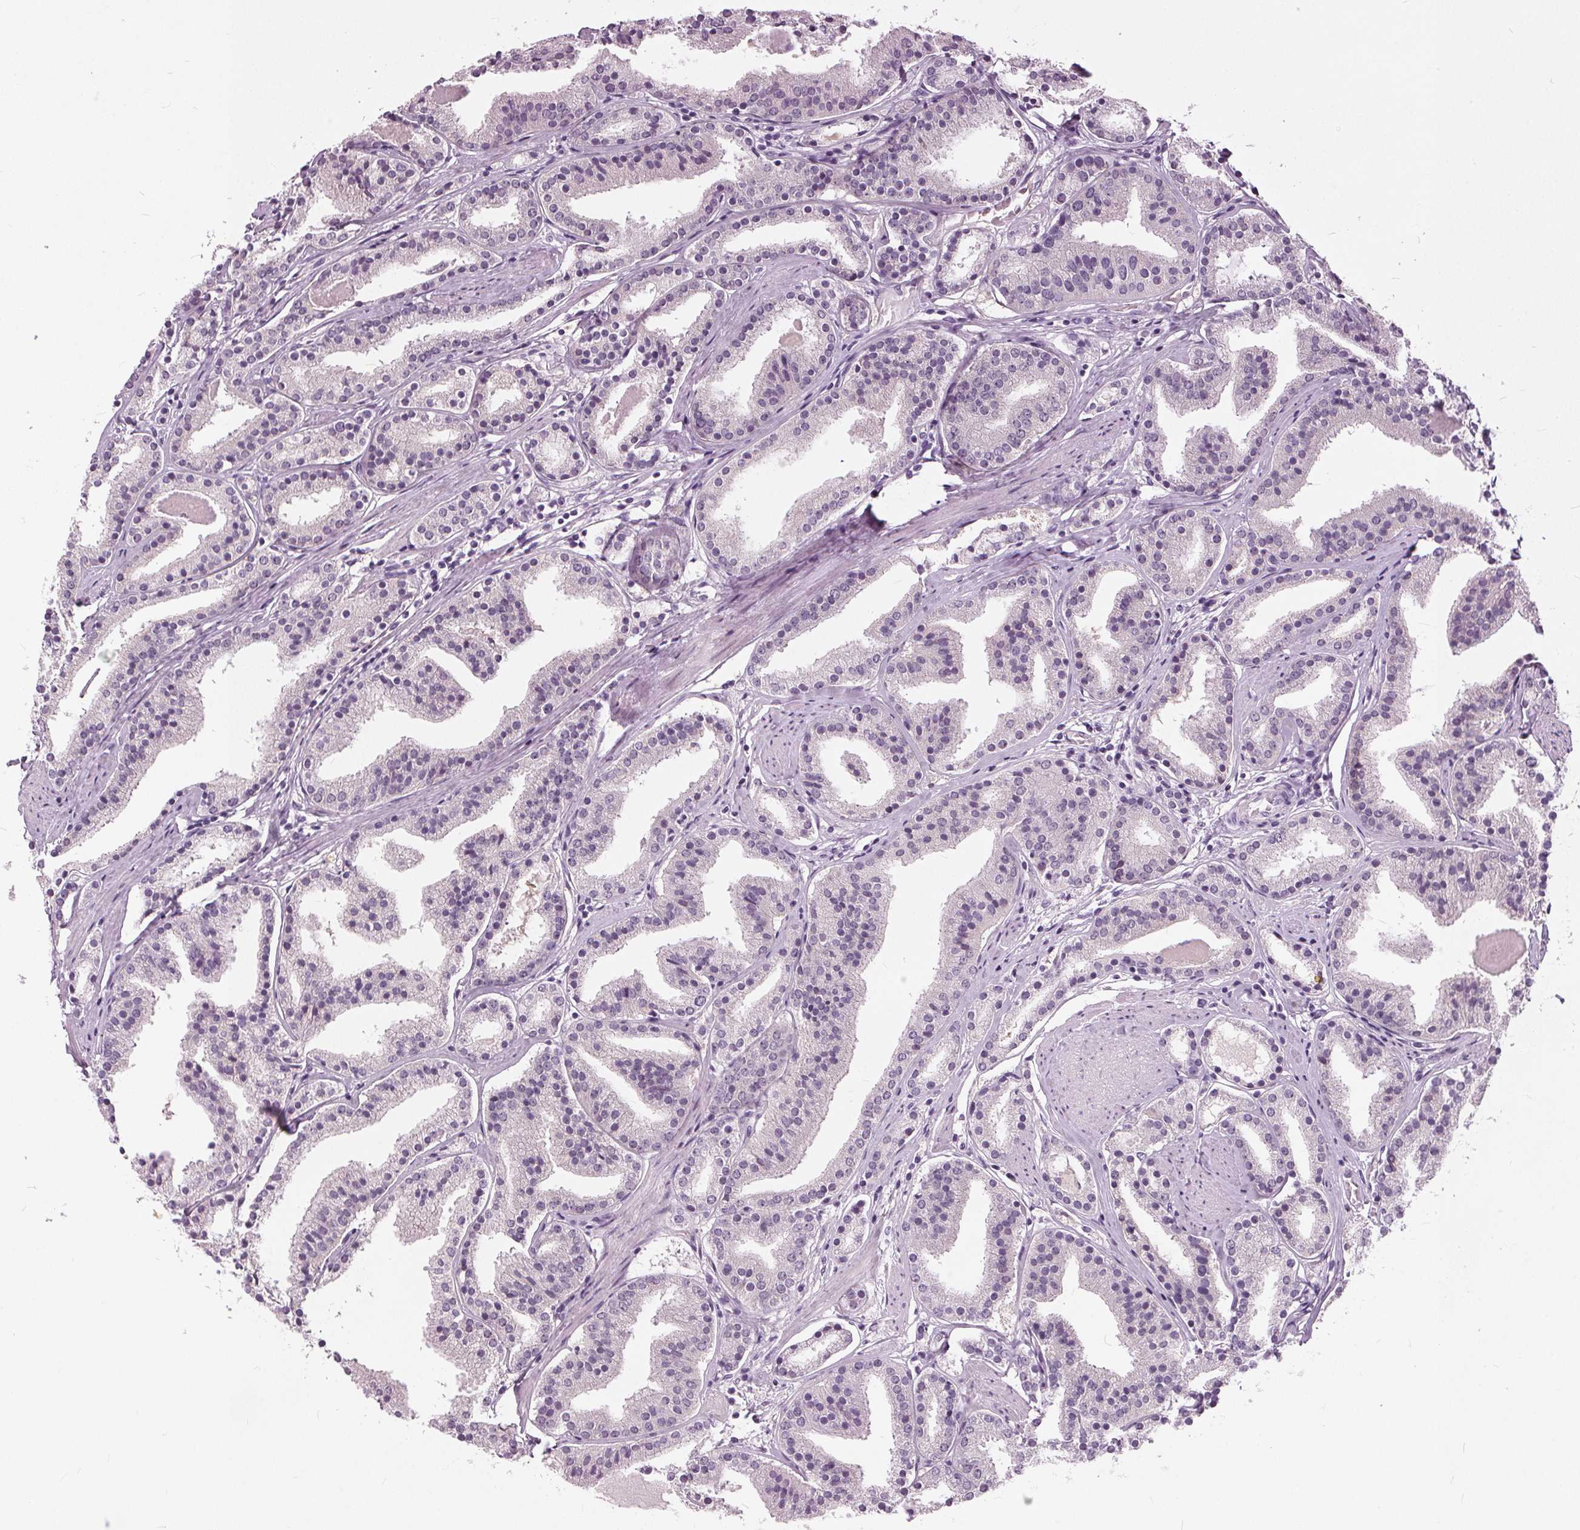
{"staining": {"intensity": "negative", "quantity": "none", "location": "none"}, "tissue": "prostate cancer", "cell_type": "Tumor cells", "image_type": "cancer", "snomed": [{"axis": "morphology", "description": "Adenocarcinoma, High grade"}, {"axis": "topography", "description": "Prostate"}], "caption": "The histopathology image exhibits no staining of tumor cells in prostate cancer (adenocarcinoma (high-grade)).", "gene": "TKFC", "patient": {"sex": "male", "age": 63}}